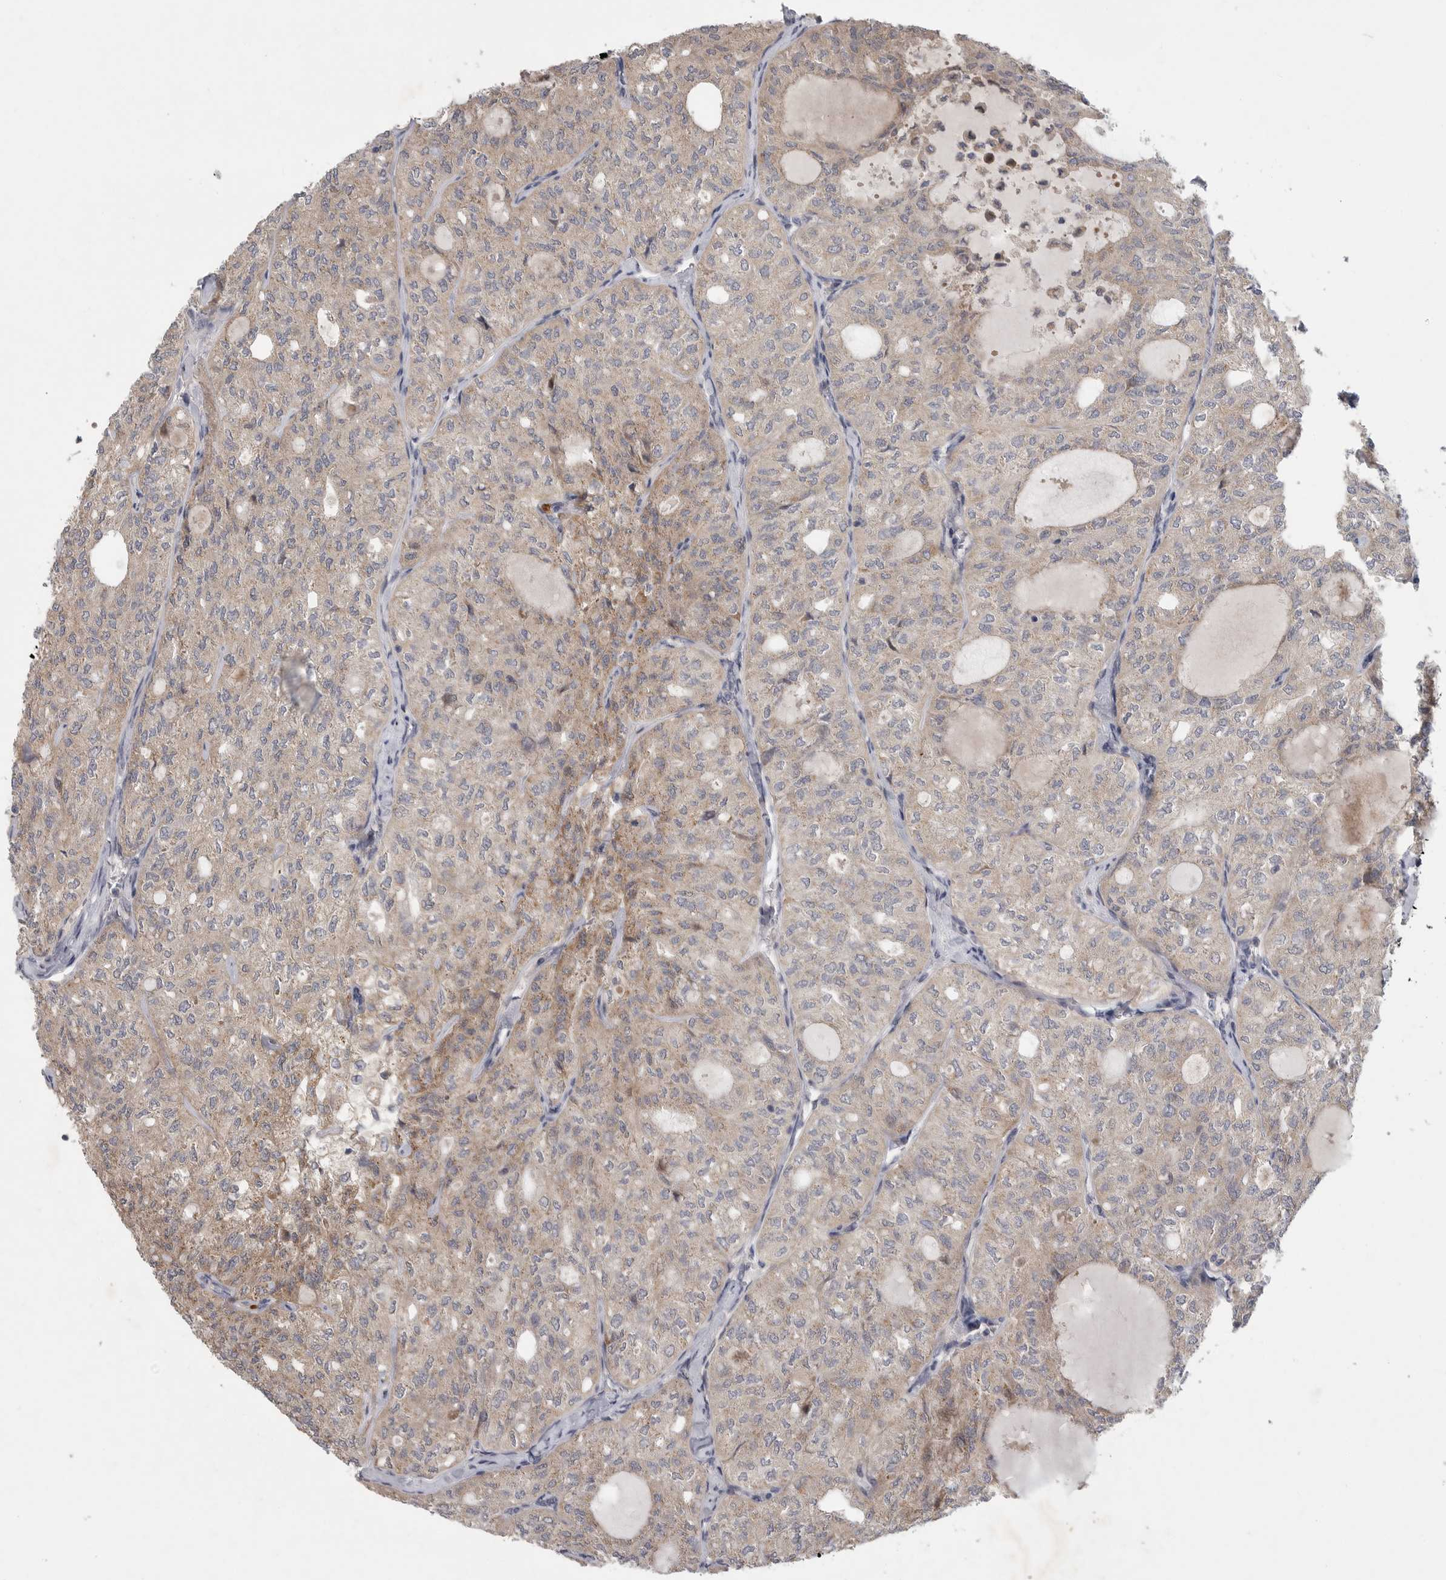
{"staining": {"intensity": "weak", "quantity": "<25%", "location": "cytoplasmic/membranous"}, "tissue": "thyroid cancer", "cell_type": "Tumor cells", "image_type": "cancer", "snomed": [{"axis": "morphology", "description": "Follicular adenoma carcinoma, NOS"}, {"axis": "topography", "description": "Thyroid gland"}], "caption": "IHC of human thyroid cancer shows no staining in tumor cells.", "gene": "FBXO43", "patient": {"sex": "male", "age": 75}}